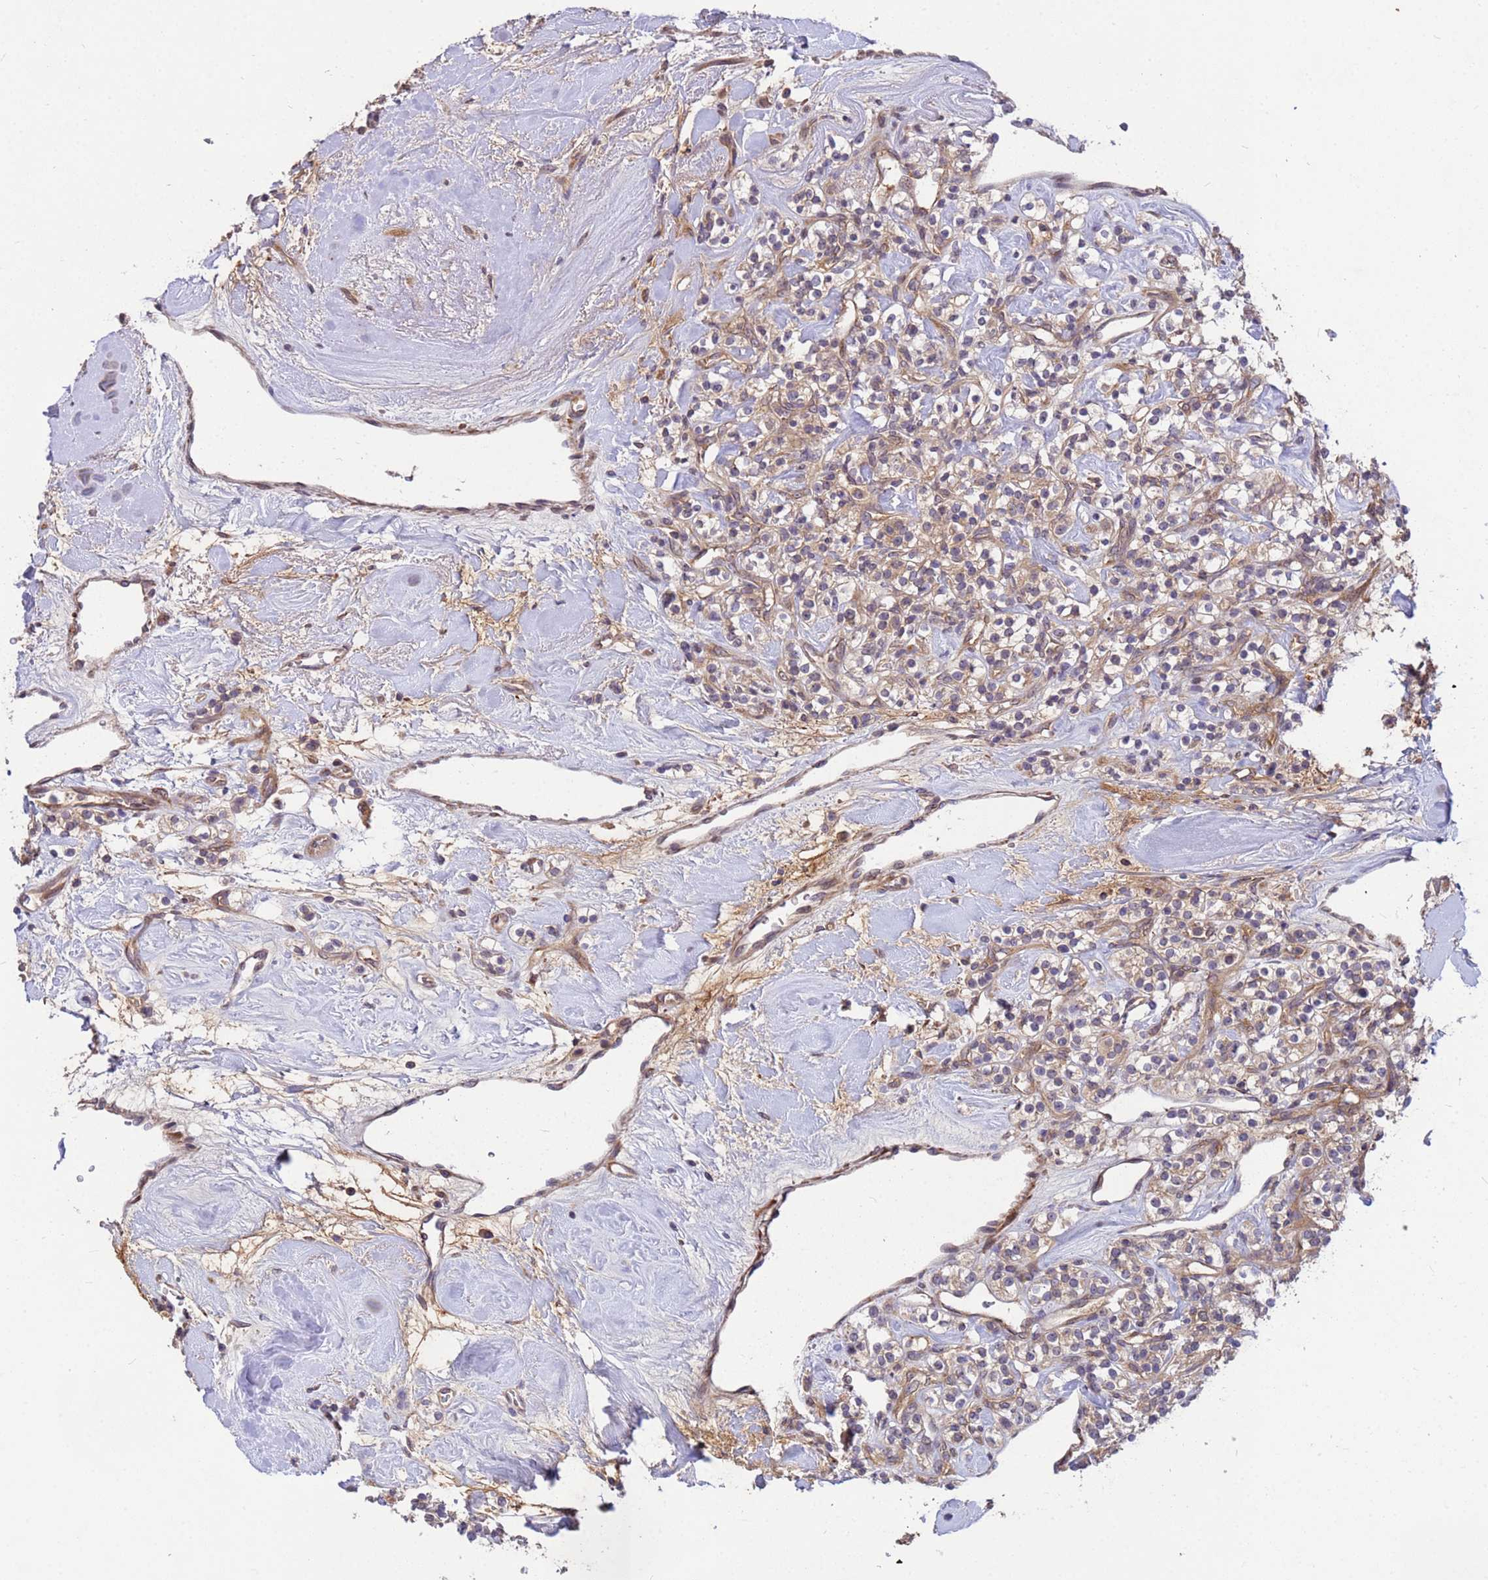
{"staining": {"intensity": "weak", "quantity": ">75%", "location": "cytoplasmic/membranous"}, "tissue": "renal cancer", "cell_type": "Tumor cells", "image_type": "cancer", "snomed": [{"axis": "morphology", "description": "Adenocarcinoma, NOS"}, {"axis": "topography", "description": "Kidney"}], "caption": "Weak cytoplasmic/membranous protein staining is seen in about >75% of tumor cells in renal cancer. (DAB IHC with brightfield microscopy, high magnification).", "gene": "PPP2CB", "patient": {"sex": "male", "age": 77}}